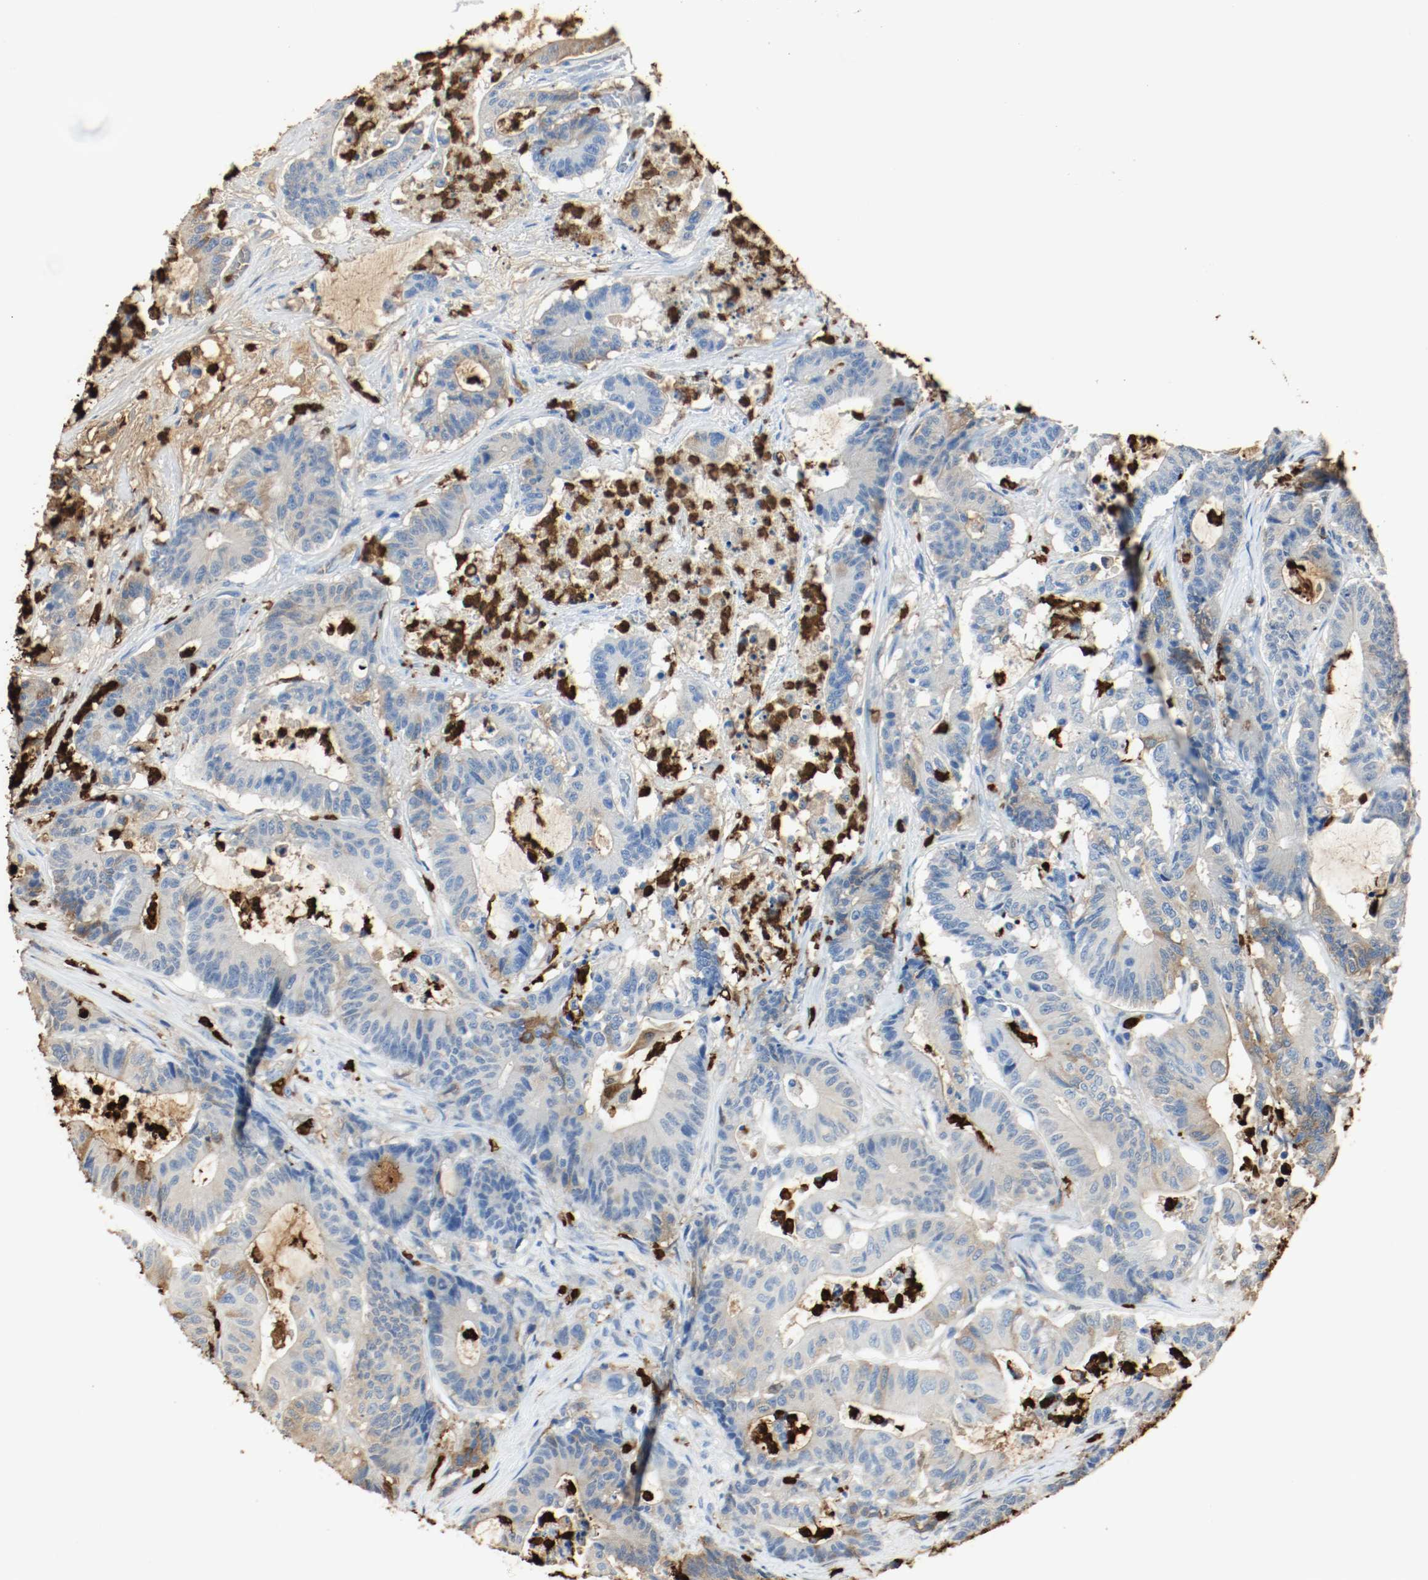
{"staining": {"intensity": "weak", "quantity": "25%-75%", "location": "cytoplasmic/membranous"}, "tissue": "colorectal cancer", "cell_type": "Tumor cells", "image_type": "cancer", "snomed": [{"axis": "morphology", "description": "Adenocarcinoma, NOS"}, {"axis": "topography", "description": "Colon"}], "caption": "Immunohistochemistry staining of adenocarcinoma (colorectal), which exhibits low levels of weak cytoplasmic/membranous expression in about 25%-75% of tumor cells indicating weak cytoplasmic/membranous protein positivity. The staining was performed using DAB (3,3'-diaminobenzidine) (brown) for protein detection and nuclei were counterstained in hematoxylin (blue).", "gene": "S100A9", "patient": {"sex": "female", "age": 84}}